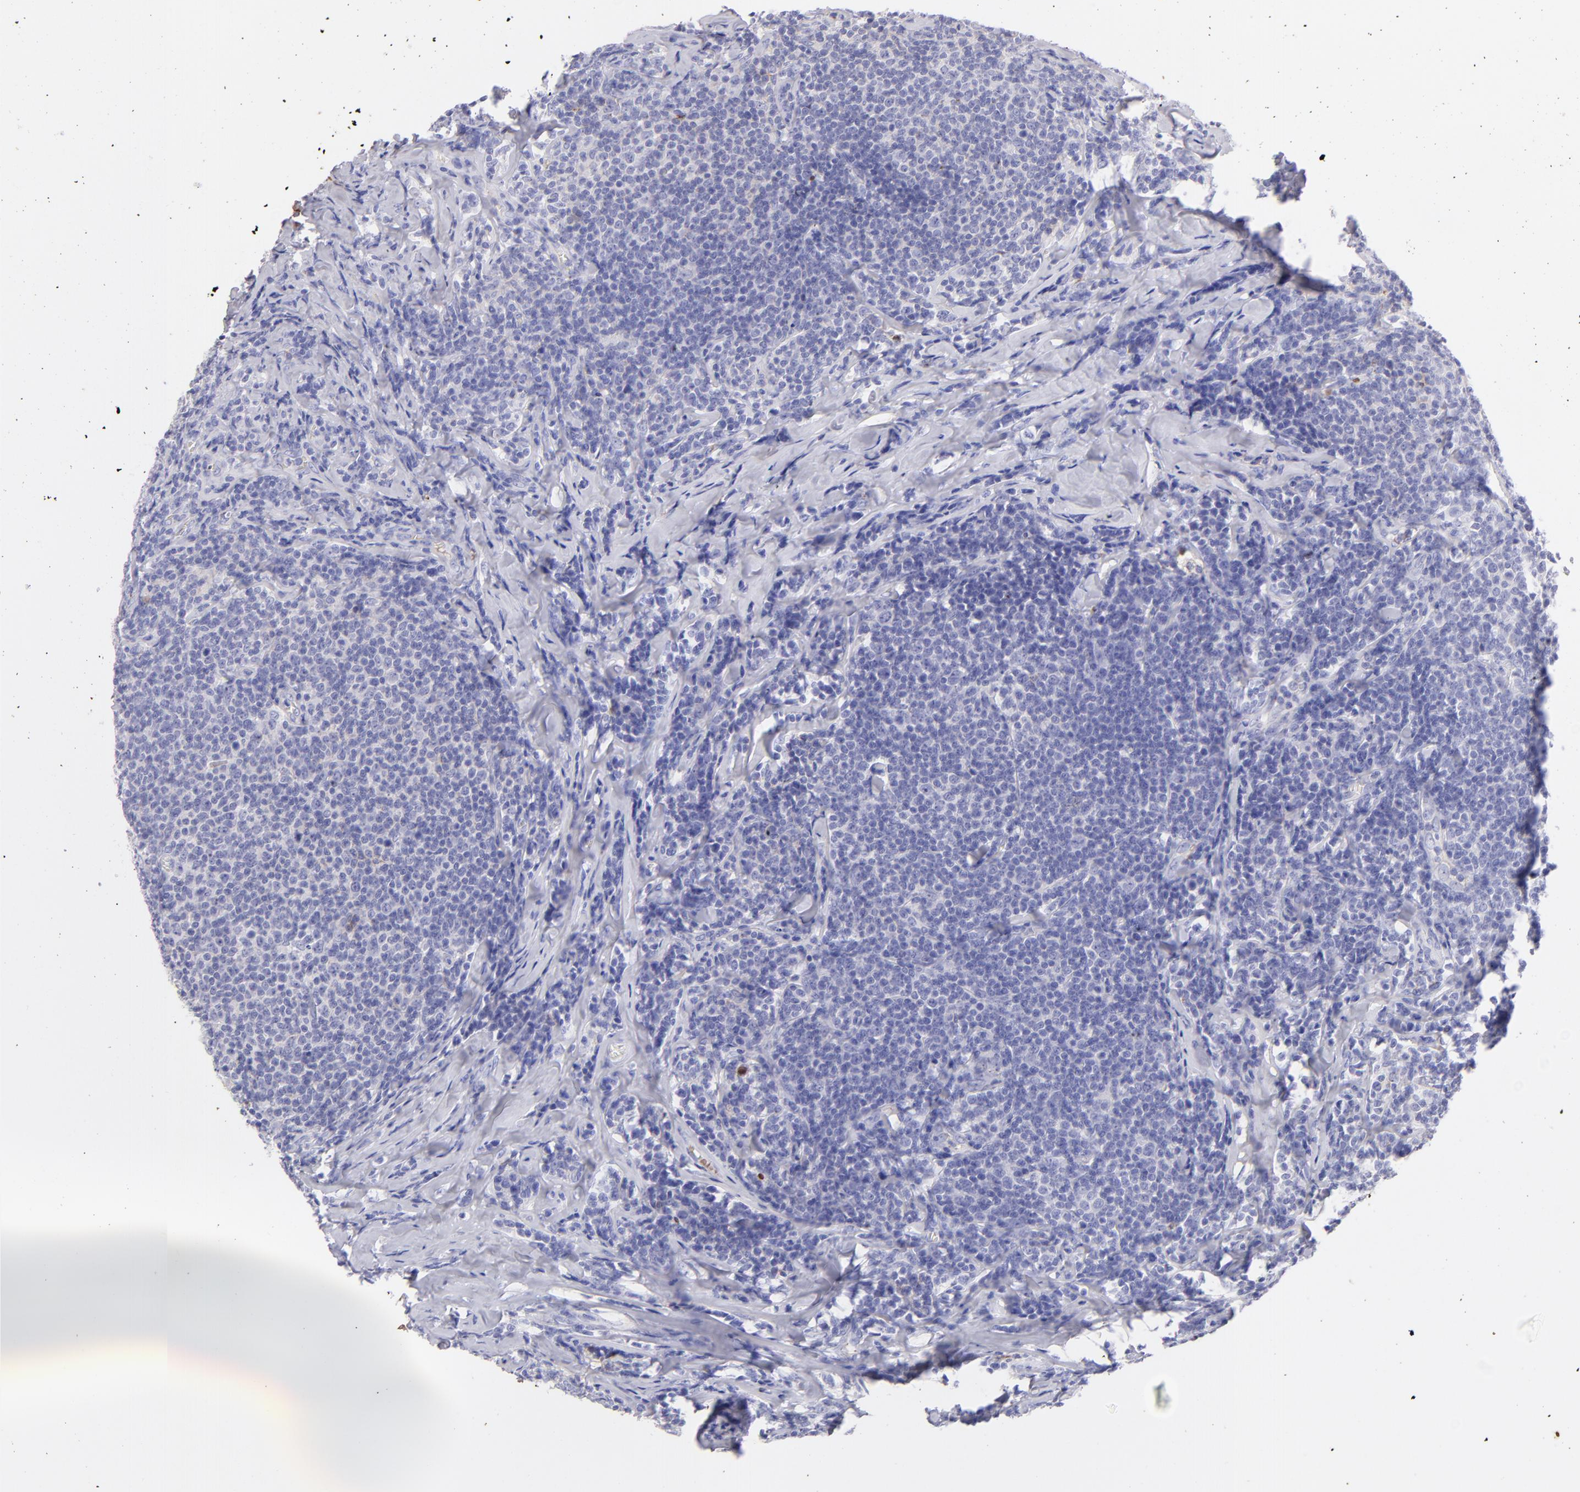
{"staining": {"intensity": "negative", "quantity": "none", "location": "none"}, "tissue": "lymphoma", "cell_type": "Tumor cells", "image_type": "cancer", "snomed": [{"axis": "morphology", "description": "Malignant lymphoma, non-Hodgkin's type, Low grade"}, {"axis": "topography", "description": "Lymph node"}], "caption": "DAB (3,3'-diaminobenzidine) immunohistochemical staining of lymphoma reveals no significant expression in tumor cells.", "gene": "FGB", "patient": {"sex": "male", "age": 74}}